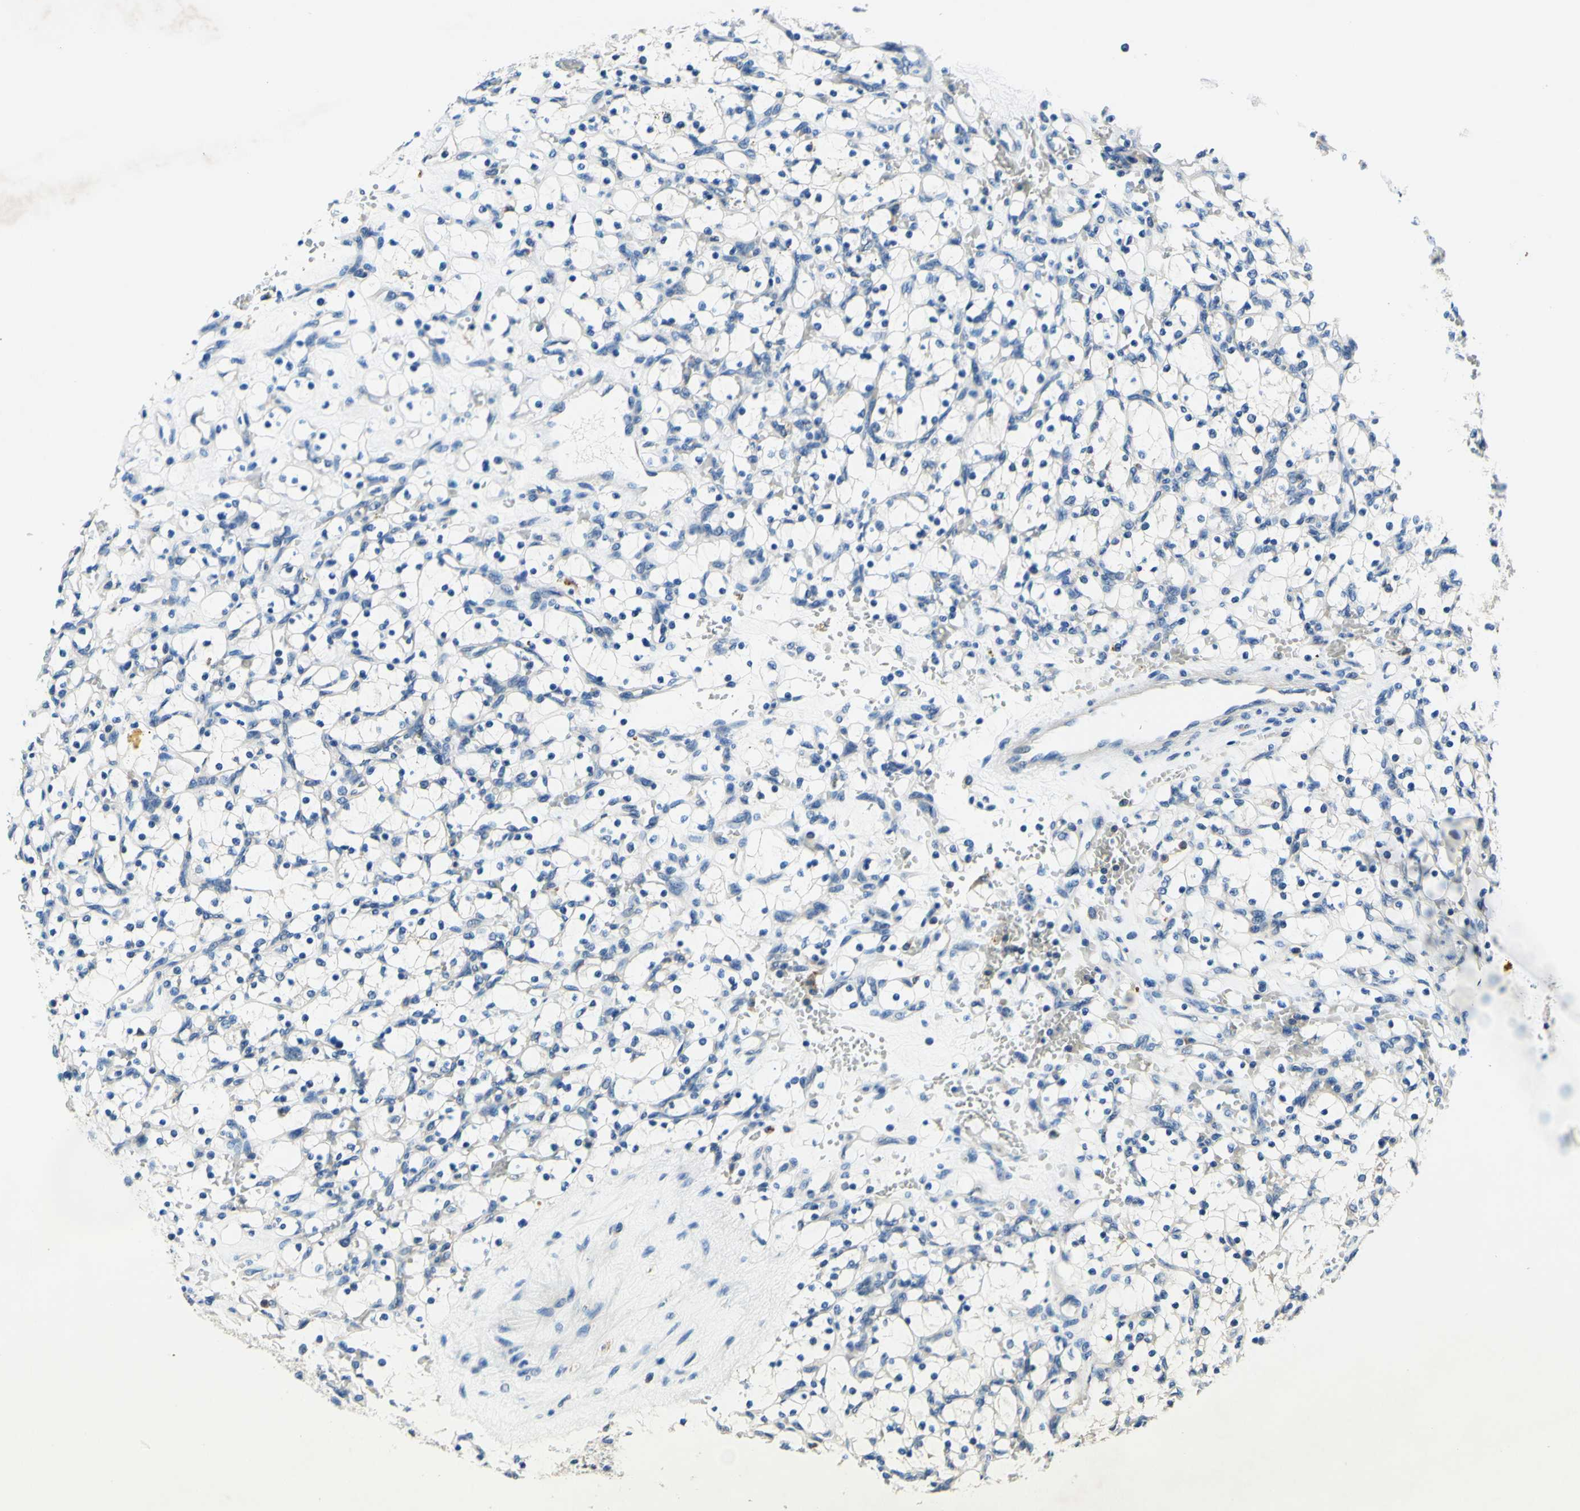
{"staining": {"intensity": "negative", "quantity": "none", "location": "none"}, "tissue": "renal cancer", "cell_type": "Tumor cells", "image_type": "cancer", "snomed": [{"axis": "morphology", "description": "Adenocarcinoma, NOS"}, {"axis": "topography", "description": "Kidney"}], "caption": "Renal cancer (adenocarcinoma) stained for a protein using immunohistochemistry (IHC) demonstrates no staining tumor cells.", "gene": "PLA2G4A", "patient": {"sex": "female", "age": 69}}